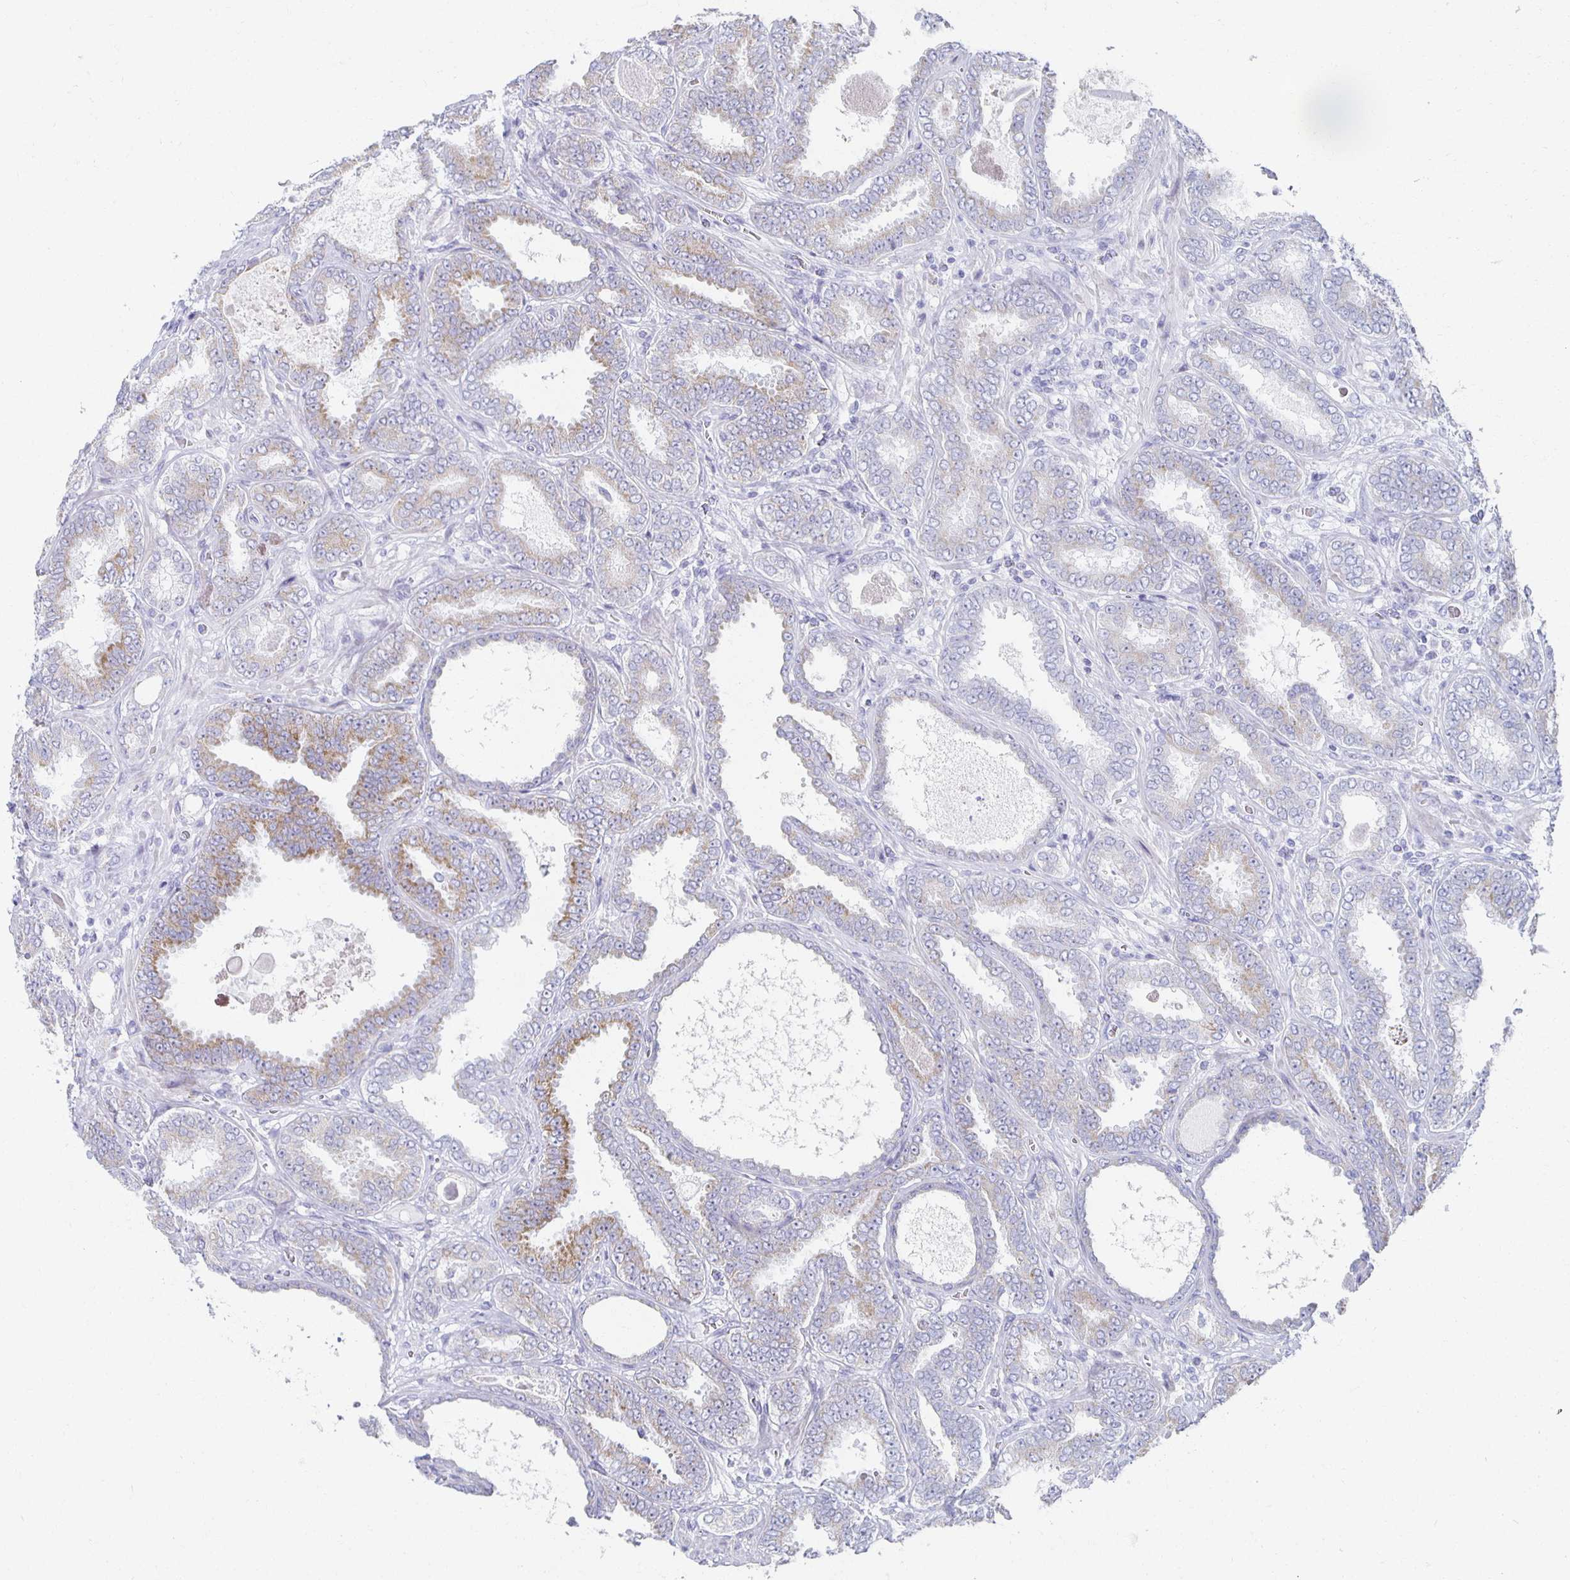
{"staining": {"intensity": "weak", "quantity": "<25%", "location": "cytoplasmic/membranous"}, "tissue": "prostate cancer", "cell_type": "Tumor cells", "image_type": "cancer", "snomed": [{"axis": "morphology", "description": "Adenocarcinoma, High grade"}, {"axis": "topography", "description": "Prostate"}], "caption": "Immunohistochemistry of human prostate cancer (adenocarcinoma (high-grade)) exhibits no staining in tumor cells. (Brightfield microscopy of DAB IHC at high magnification).", "gene": "TEX44", "patient": {"sex": "male", "age": 72}}